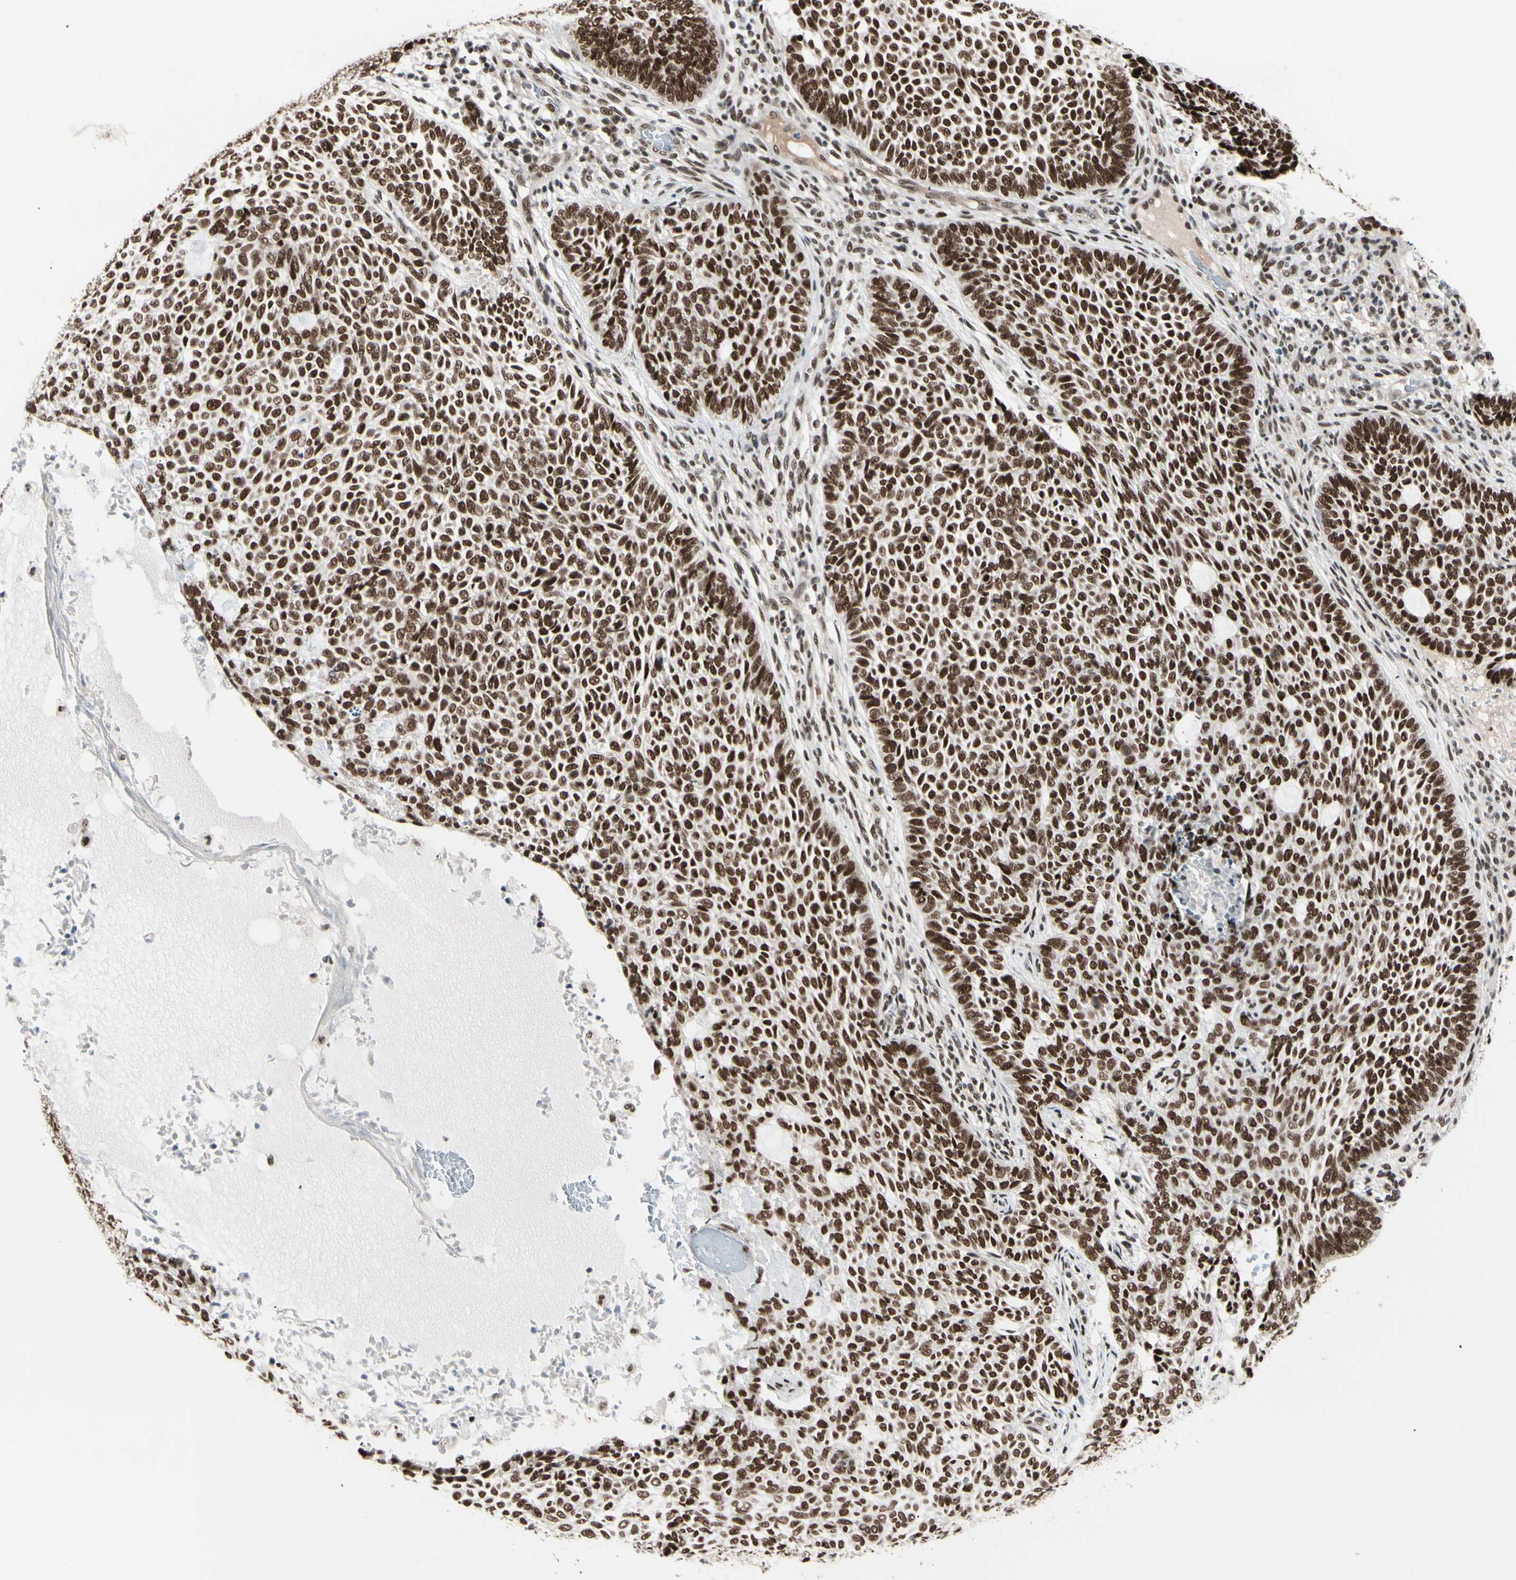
{"staining": {"intensity": "strong", "quantity": ">75%", "location": "nuclear"}, "tissue": "skin cancer", "cell_type": "Tumor cells", "image_type": "cancer", "snomed": [{"axis": "morphology", "description": "Basal cell carcinoma"}, {"axis": "topography", "description": "Skin"}], "caption": "Strong nuclear protein staining is appreciated in about >75% of tumor cells in skin basal cell carcinoma. The protein is stained brown, and the nuclei are stained in blue (DAB (3,3'-diaminobenzidine) IHC with brightfield microscopy, high magnification).", "gene": "CHAMP1", "patient": {"sex": "male", "age": 87}}